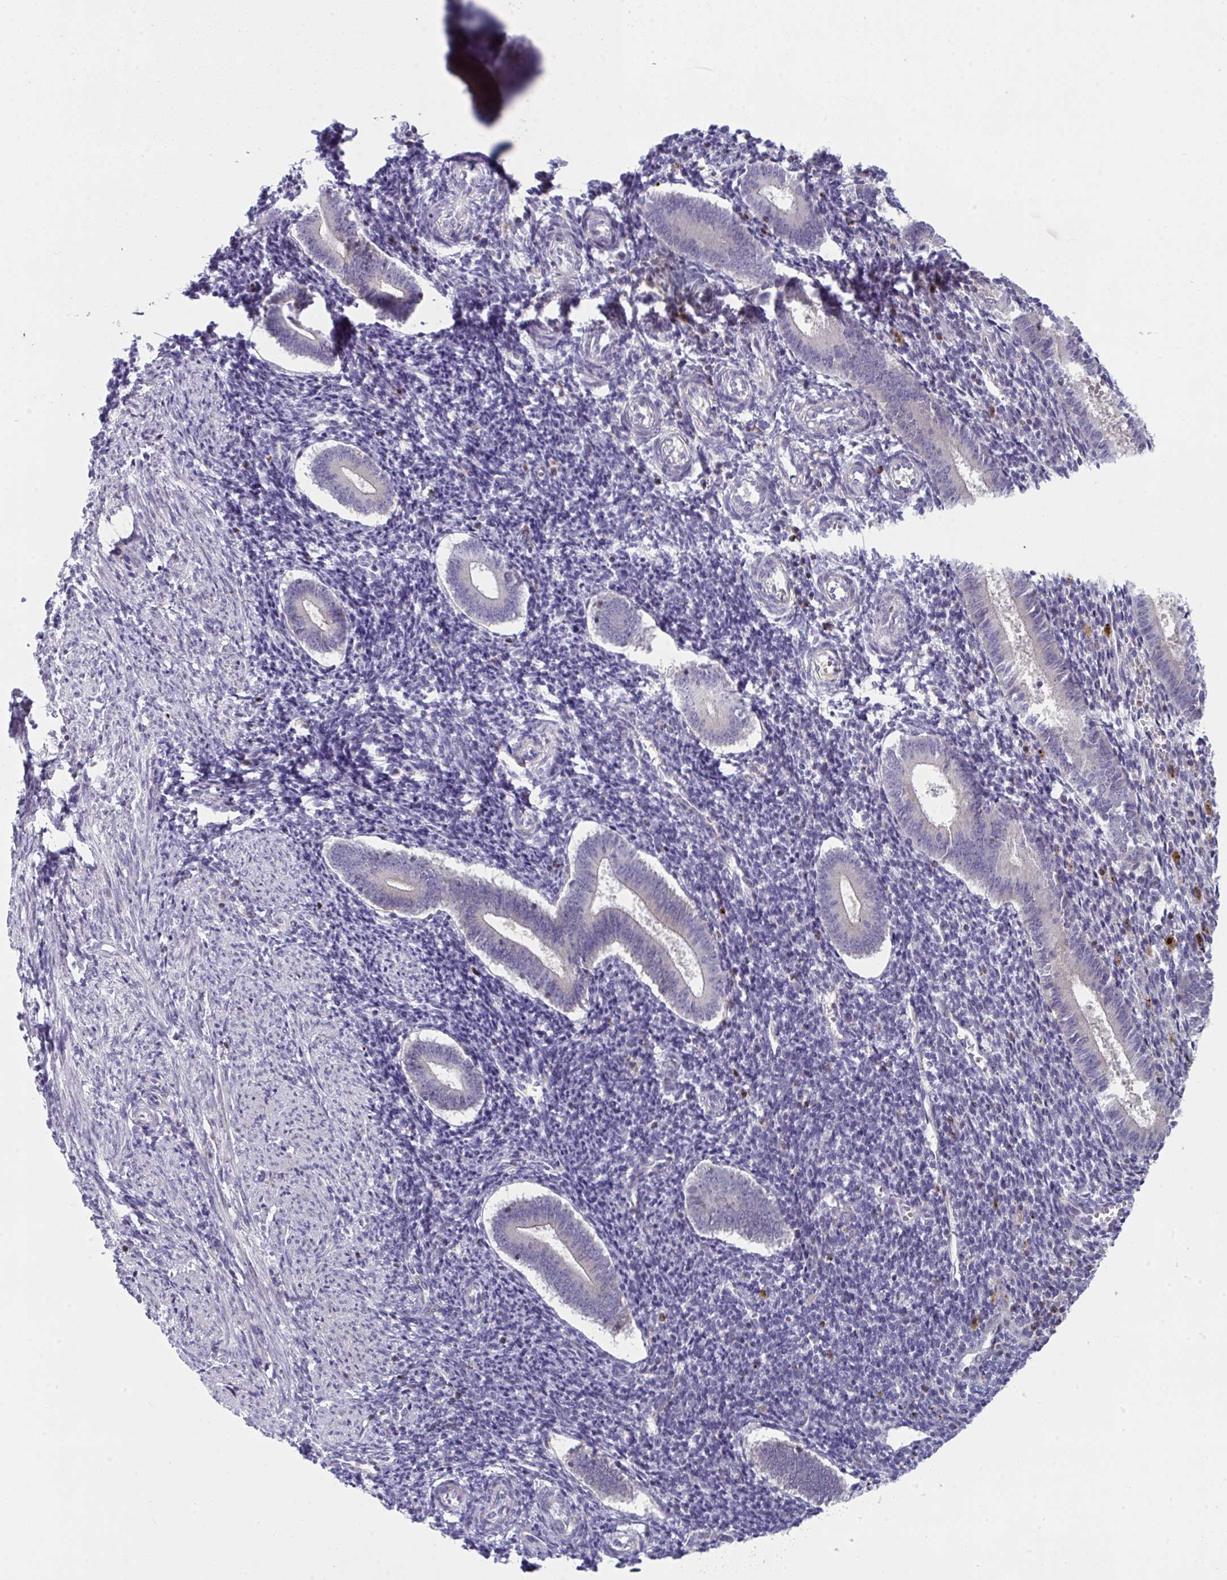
{"staining": {"intensity": "negative", "quantity": "none", "location": "none"}, "tissue": "endometrium", "cell_type": "Cells in endometrial stroma", "image_type": "normal", "snomed": [{"axis": "morphology", "description": "Normal tissue, NOS"}, {"axis": "topography", "description": "Endometrium"}], "caption": "IHC of unremarkable endometrium shows no positivity in cells in endometrial stroma.", "gene": "AOC2", "patient": {"sex": "female", "age": 25}}